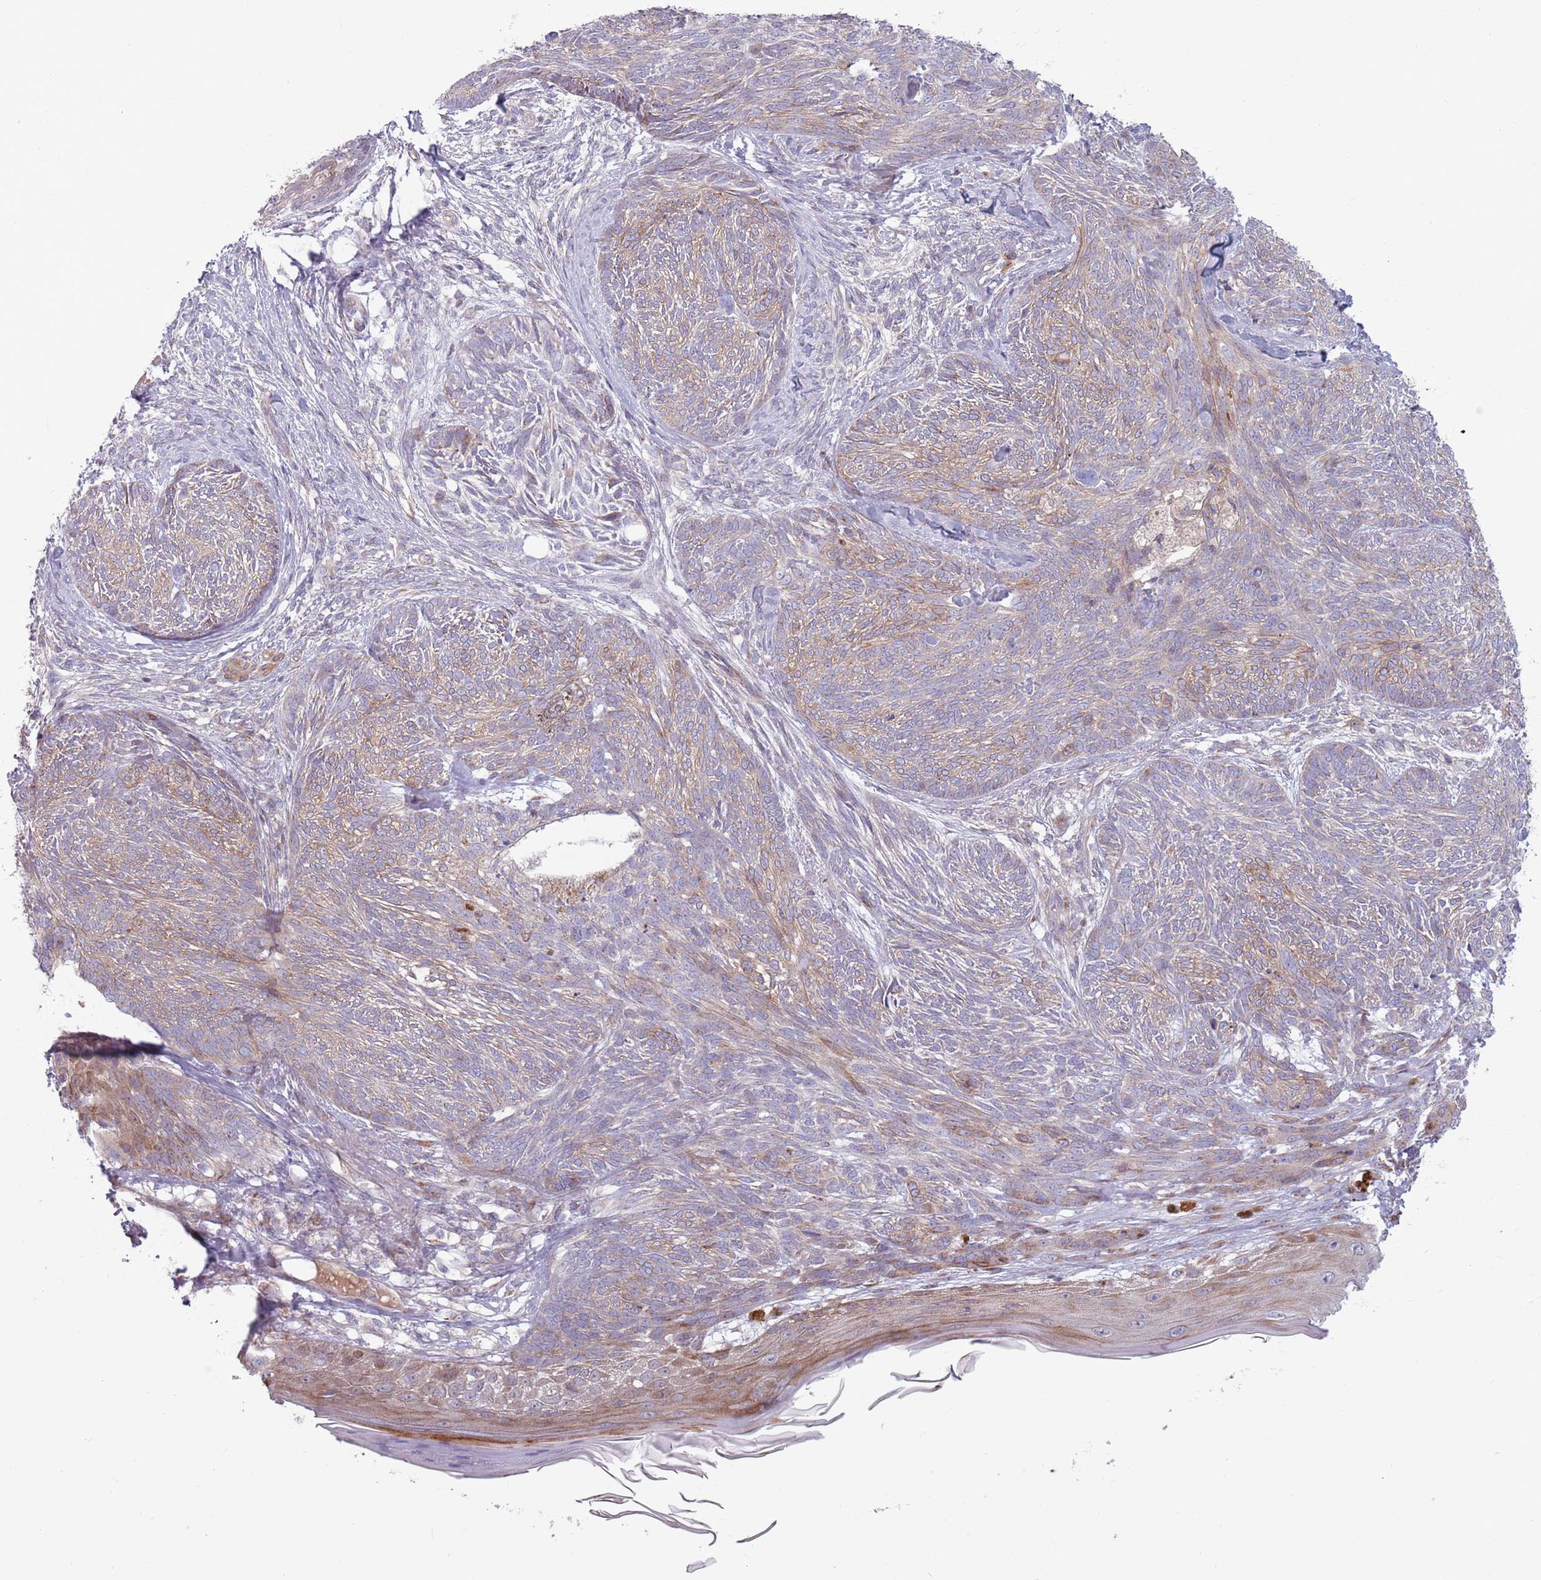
{"staining": {"intensity": "weak", "quantity": "25%-75%", "location": "cytoplasmic/membranous"}, "tissue": "skin cancer", "cell_type": "Tumor cells", "image_type": "cancer", "snomed": [{"axis": "morphology", "description": "Basal cell carcinoma"}, {"axis": "topography", "description": "Skin"}], "caption": "A low amount of weak cytoplasmic/membranous staining is seen in approximately 25%-75% of tumor cells in skin basal cell carcinoma tissue.", "gene": "CCDC150", "patient": {"sex": "male", "age": 73}}